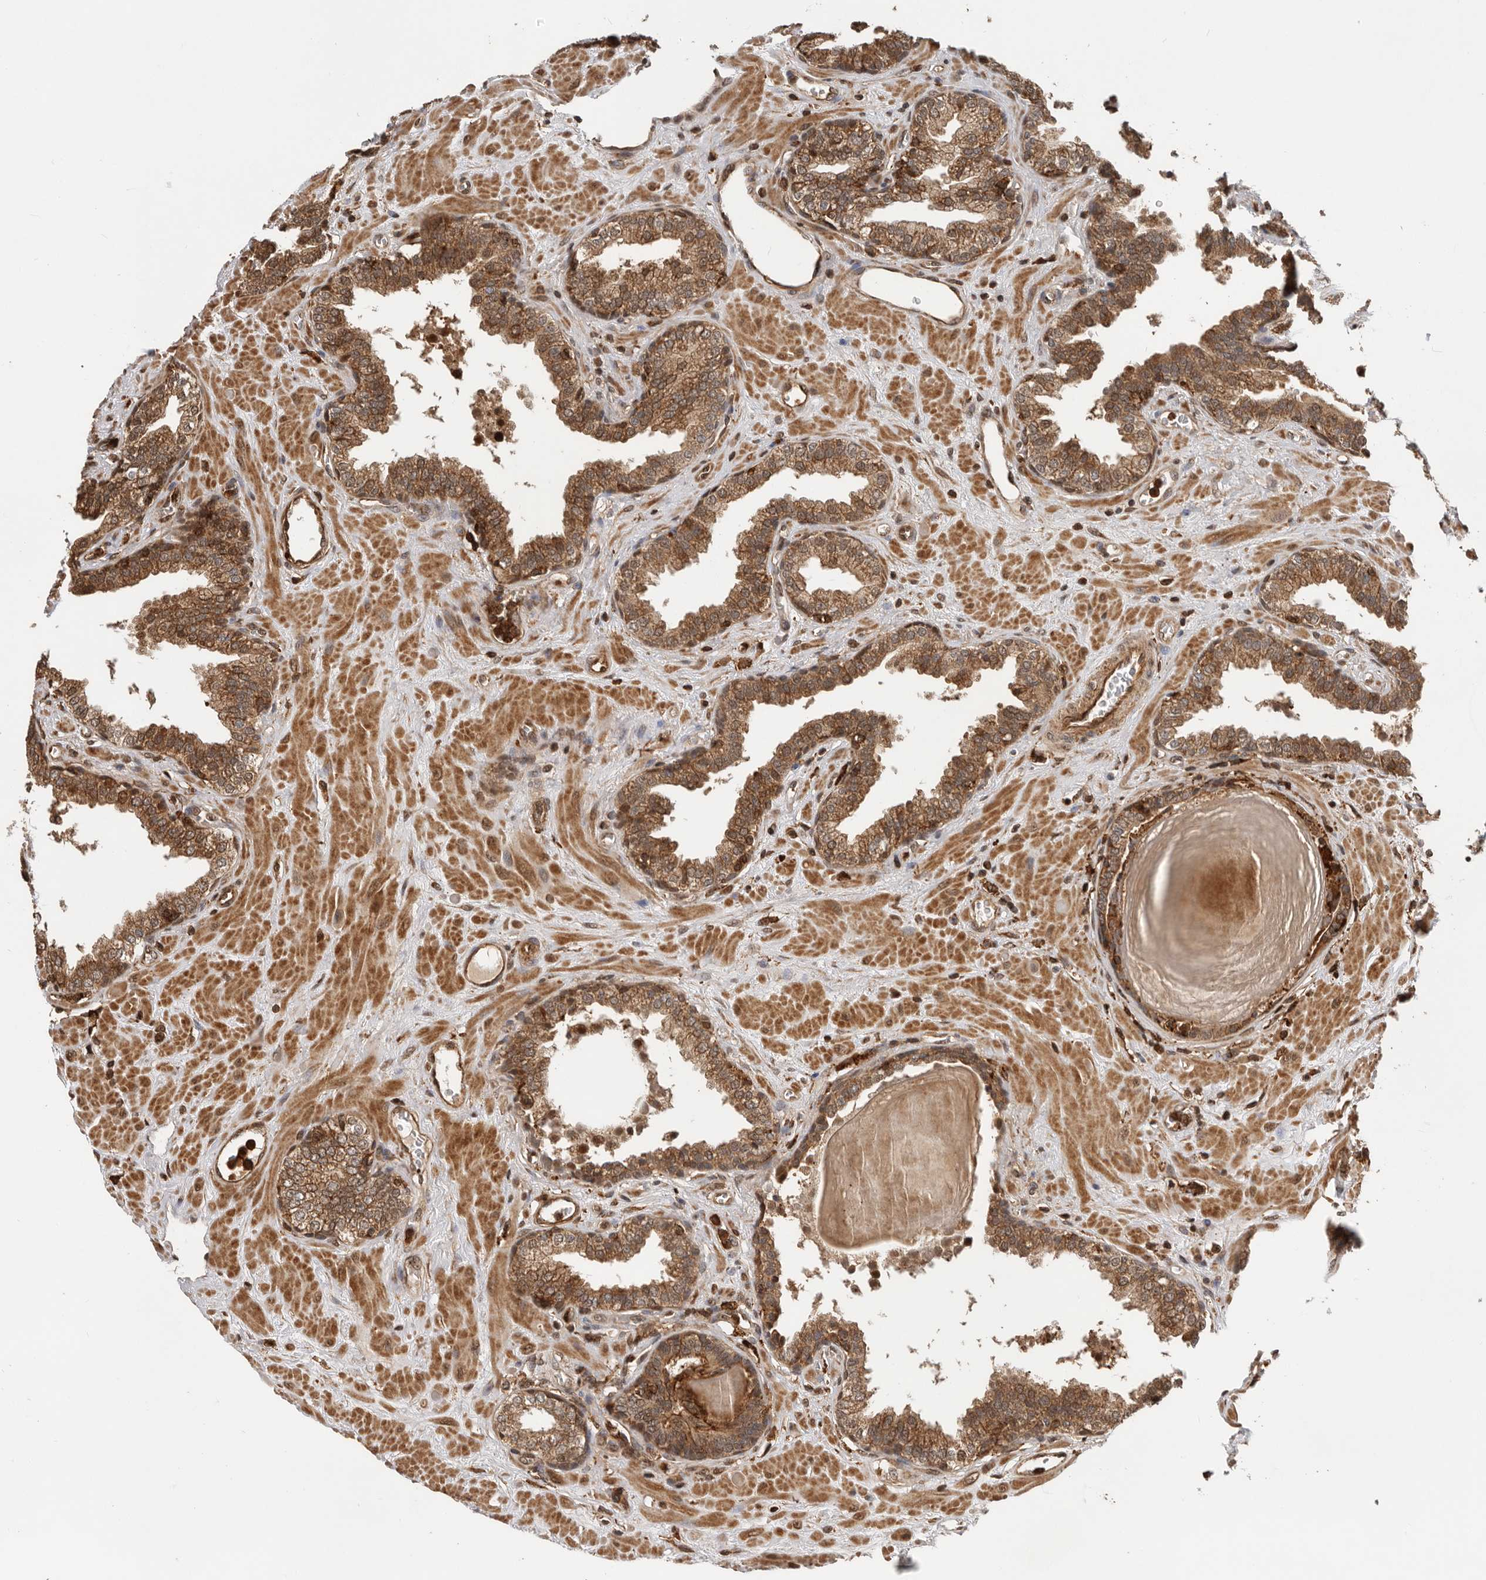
{"staining": {"intensity": "moderate", "quantity": ">75%", "location": "cytoplasmic/membranous"}, "tissue": "prostate", "cell_type": "Glandular cells", "image_type": "normal", "snomed": [{"axis": "morphology", "description": "Normal tissue, NOS"}, {"axis": "topography", "description": "Prostate"}], "caption": "Immunohistochemistry micrograph of benign prostate stained for a protein (brown), which shows medium levels of moderate cytoplasmic/membranous staining in approximately >75% of glandular cells.", "gene": "RNF157", "patient": {"sex": "male", "age": 51}}